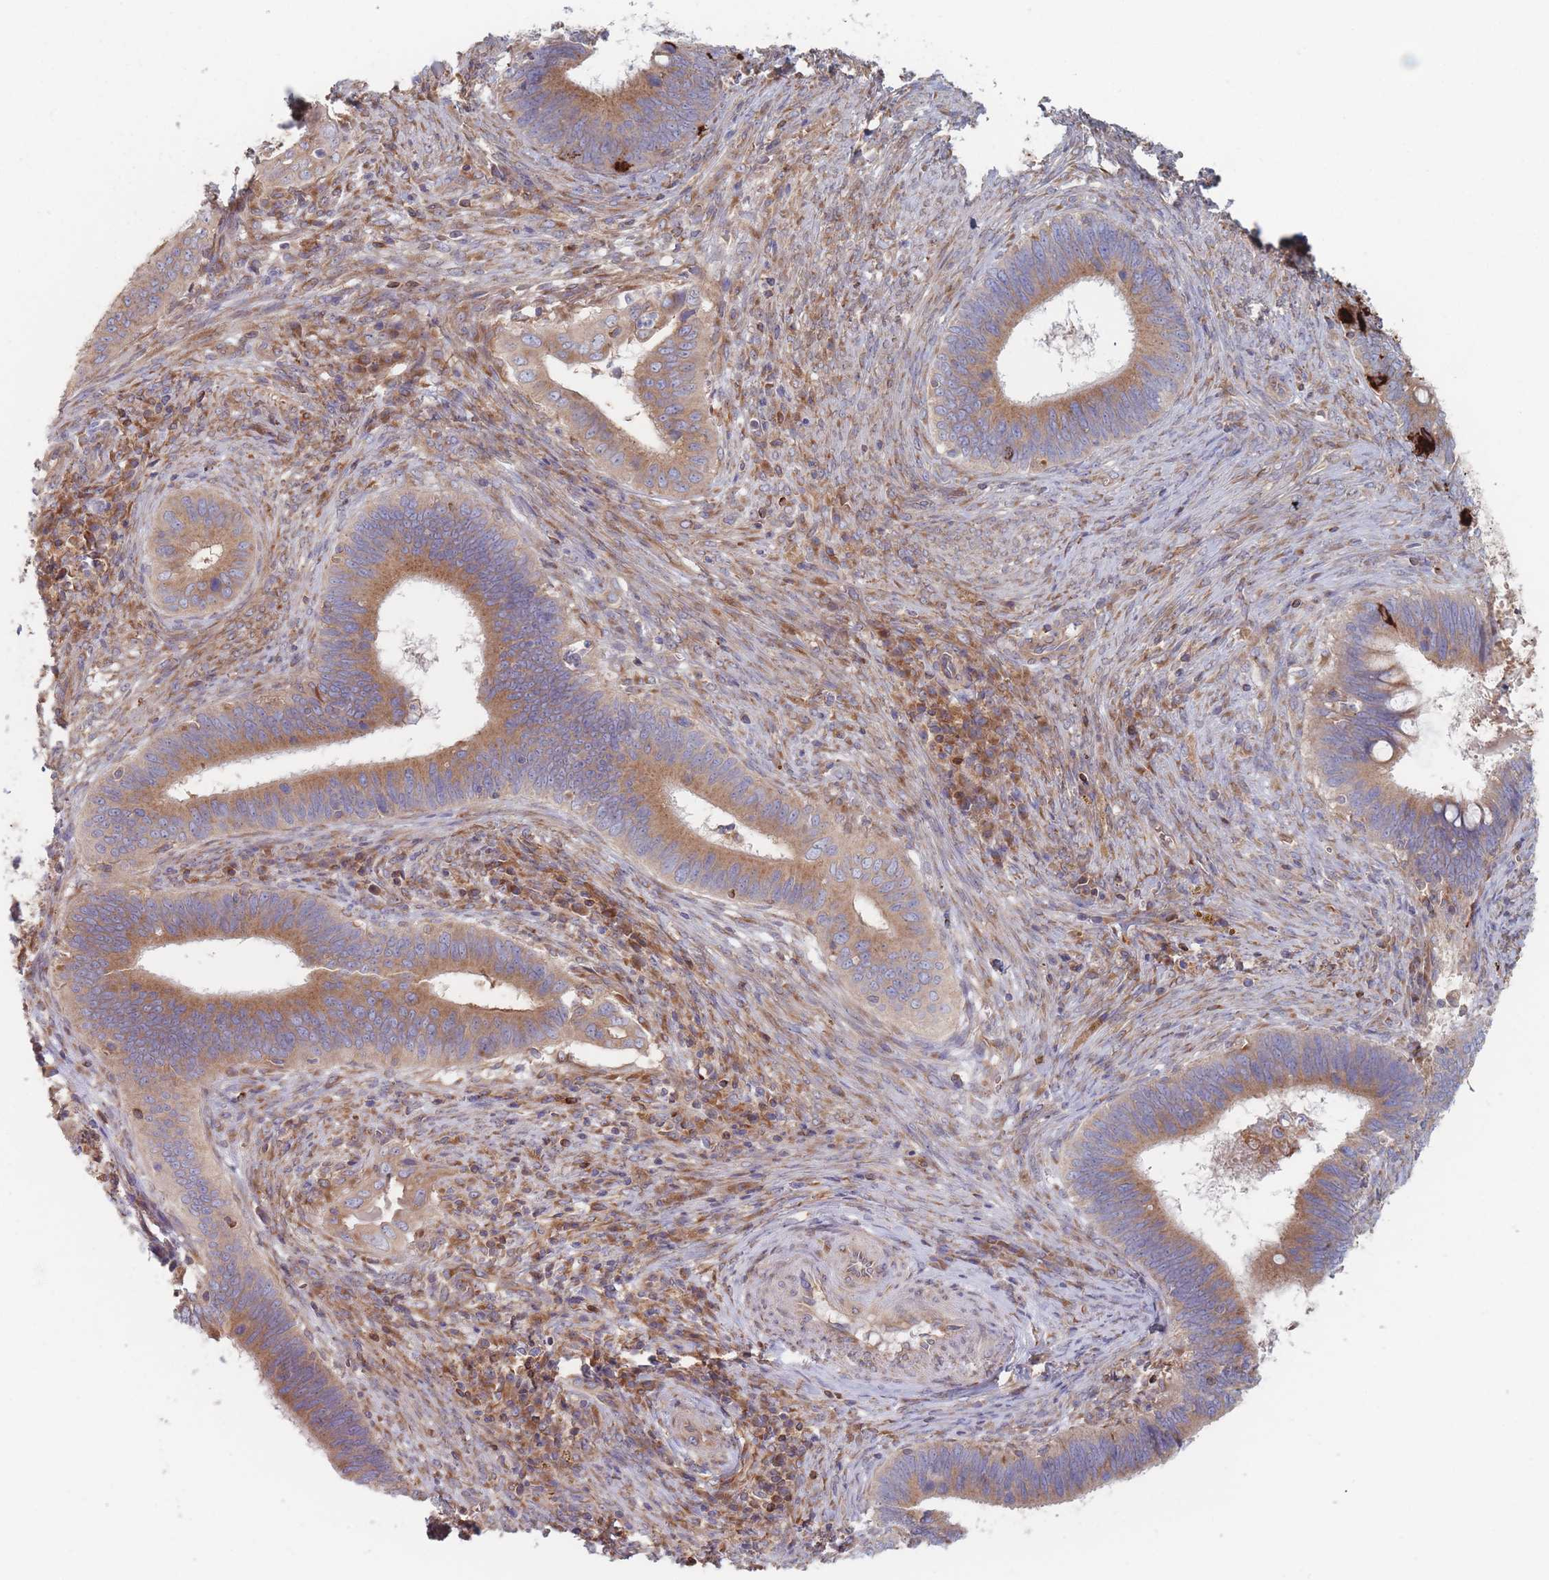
{"staining": {"intensity": "moderate", "quantity": ">75%", "location": "cytoplasmic/membranous"}, "tissue": "cervical cancer", "cell_type": "Tumor cells", "image_type": "cancer", "snomed": [{"axis": "morphology", "description": "Adenocarcinoma, NOS"}, {"axis": "topography", "description": "Cervix"}], "caption": "Moderate cytoplasmic/membranous protein positivity is seen in approximately >75% of tumor cells in cervical cancer (adenocarcinoma).", "gene": "KDSR", "patient": {"sex": "female", "age": 42}}